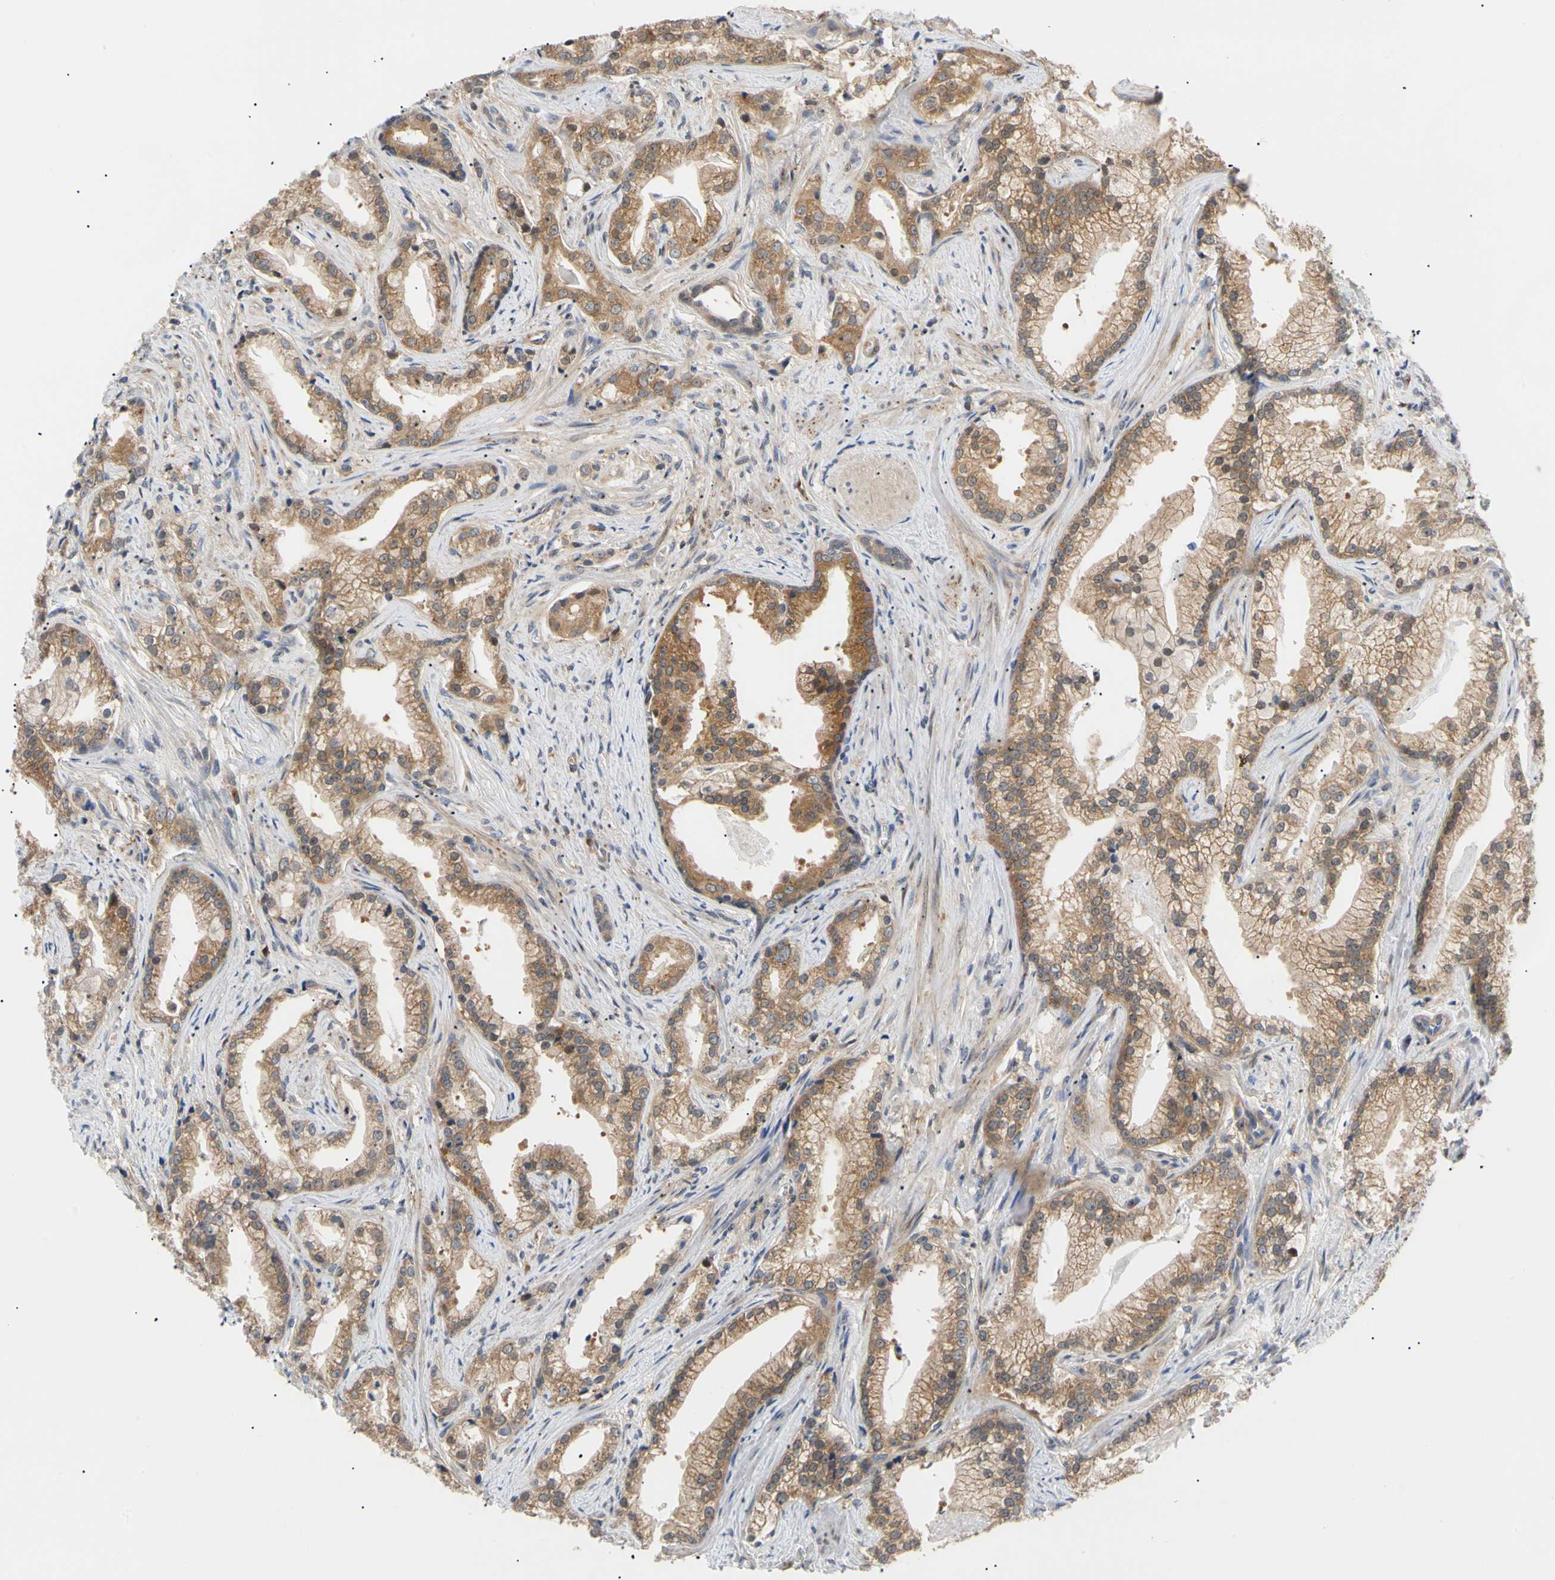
{"staining": {"intensity": "moderate", "quantity": ">75%", "location": "cytoplasmic/membranous,nuclear"}, "tissue": "prostate cancer", "cell_type": "Tumor cells", "image_type": "cancer", "snomed": [{"axis": "morphology", "description": "Adenocarcinoma, Low grade"}, {"axis": "topography", "description": "Prostate"}], "caption": "Protein staining reveals moderate cytoplasmic/membranous and nuclear staining in about >75% of tumor cells in prostate adenocarcinoma (low-grade).", "gene": "SEC23B", "patient": {"sex": "male", "age": 59}}